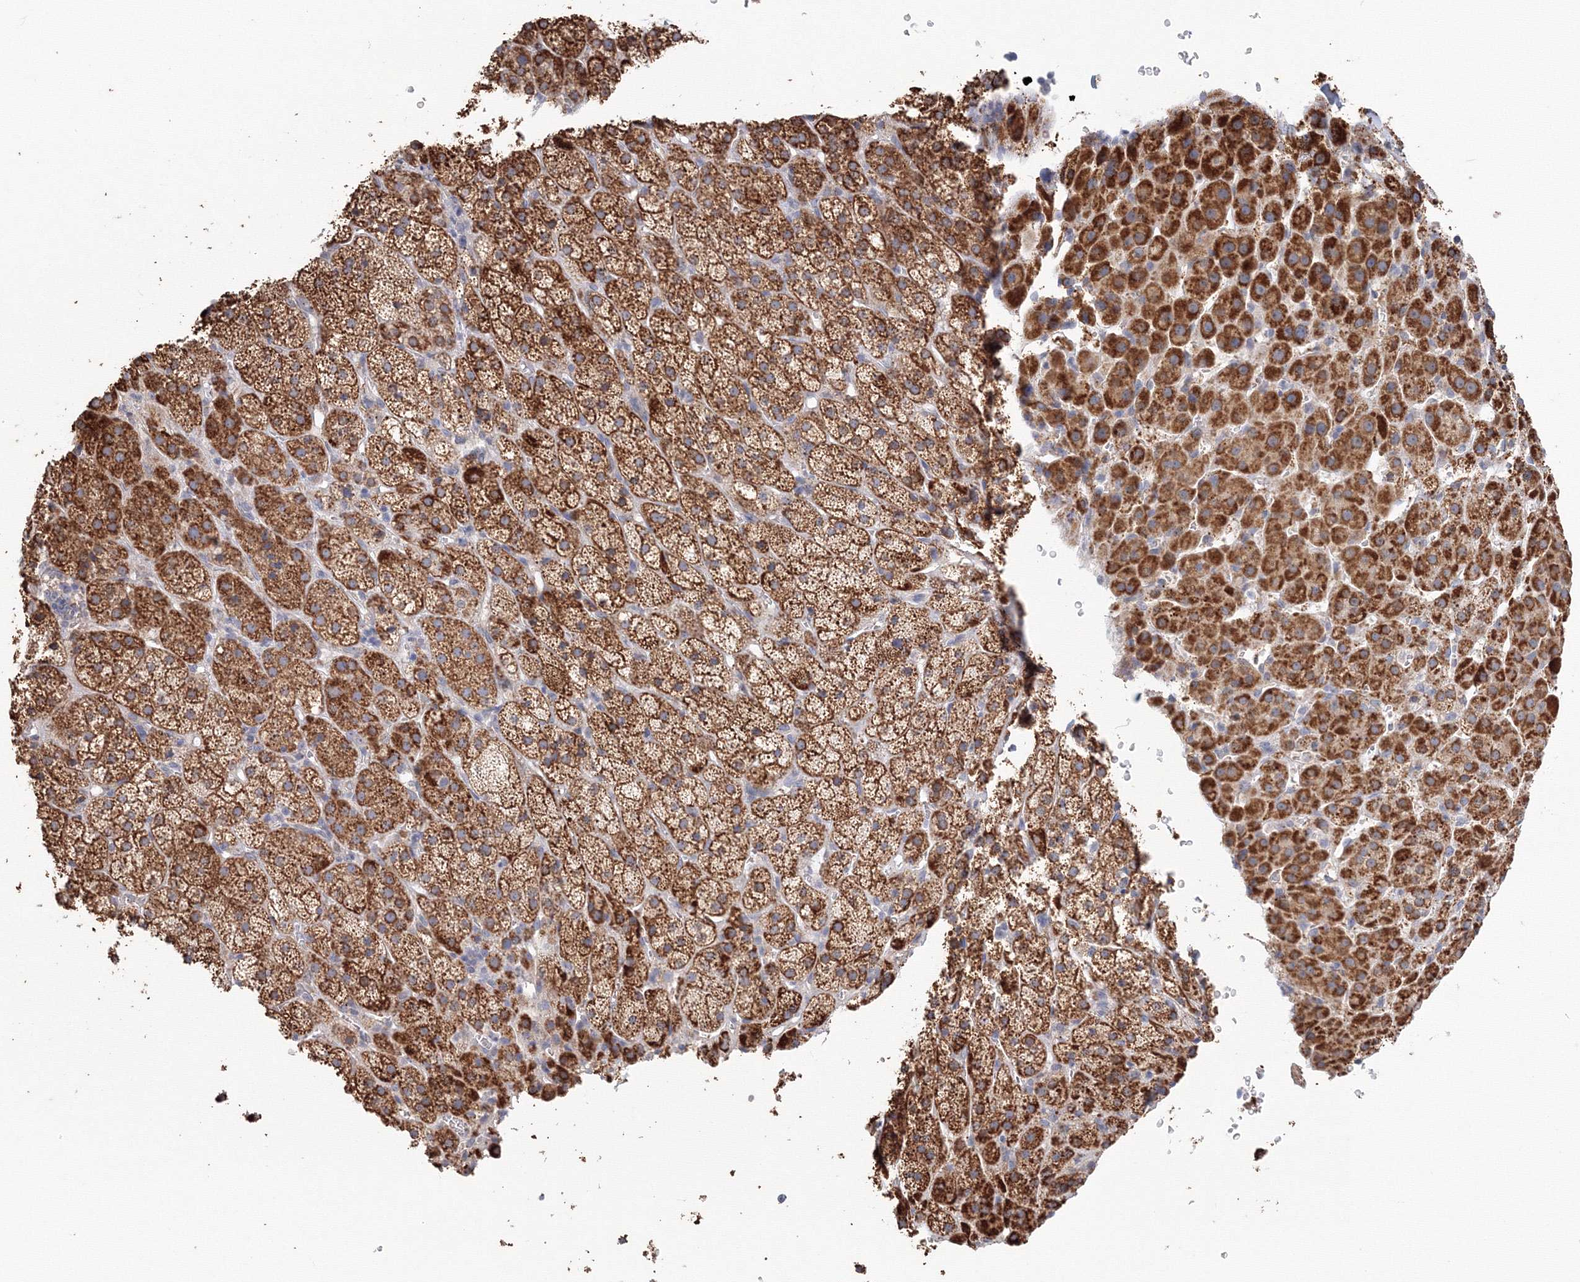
{"staining": {"intensity": "strong", "quantity": ">75%", "location": "cytoplasmic/membranous"}, "tissue": "adrenal gland", "cell_type": "Glandular cells", "image_type": "normal", "snomed": [{"axis": "morphology", "description": "Normal tissue, NOS"}, {"axis": "topography", "description": "Adrenal gland"}], "caption": "Brown immunohistochemical staining in normal adrenal gland exhibits strong cytoplasmic/membranous expression in about >75% of glandular cells. (IHC, brightfield microscopy, high magnification).", "gene": "DHRS12", "patient": {"sex": "female", "age": 57}}